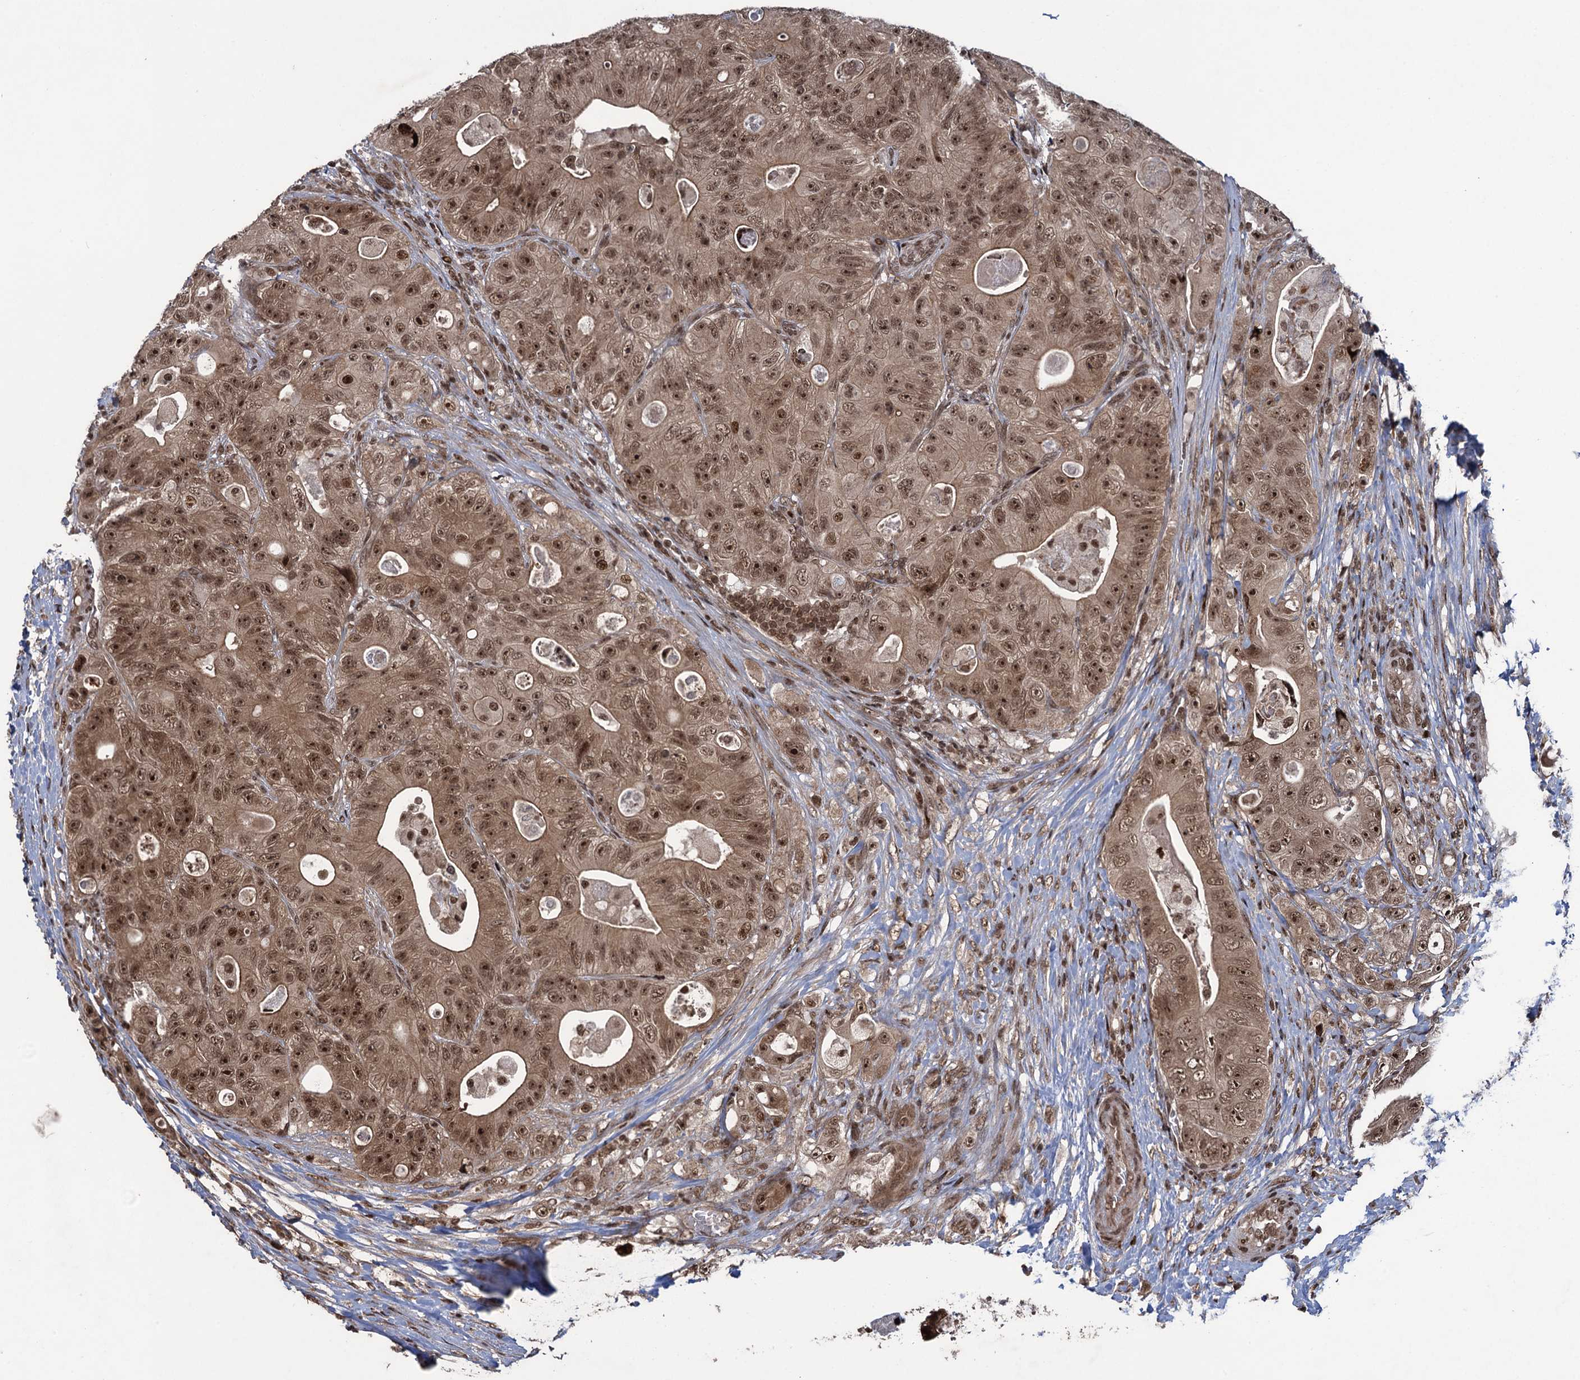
{"staining": {"intensity": "moderate", "quantity": ">75%", "location": "cytoplasmic/membranous,nuclear"}, "tissue": "colorectal cancer", "cell_type": "Tumor cells", "image_type": "cancer", "snomed": [{"axis": "morphology", "description": "Adenocarcinoma, NOS"}, {"axis": "topography", "description": "Colon"}], "caption": "This histopathology image exhibits colorectal adenocarcinoma stained with immunohistochemistry (IHC) to label a protein in brown. The cytoplasmic/membranous and nuclear of tumor cells show moderate positivity for the protein. Nuclei are counter-stained blue.", "gene": "ZNF169", "patient": {"sex": "female", "age": 46}}